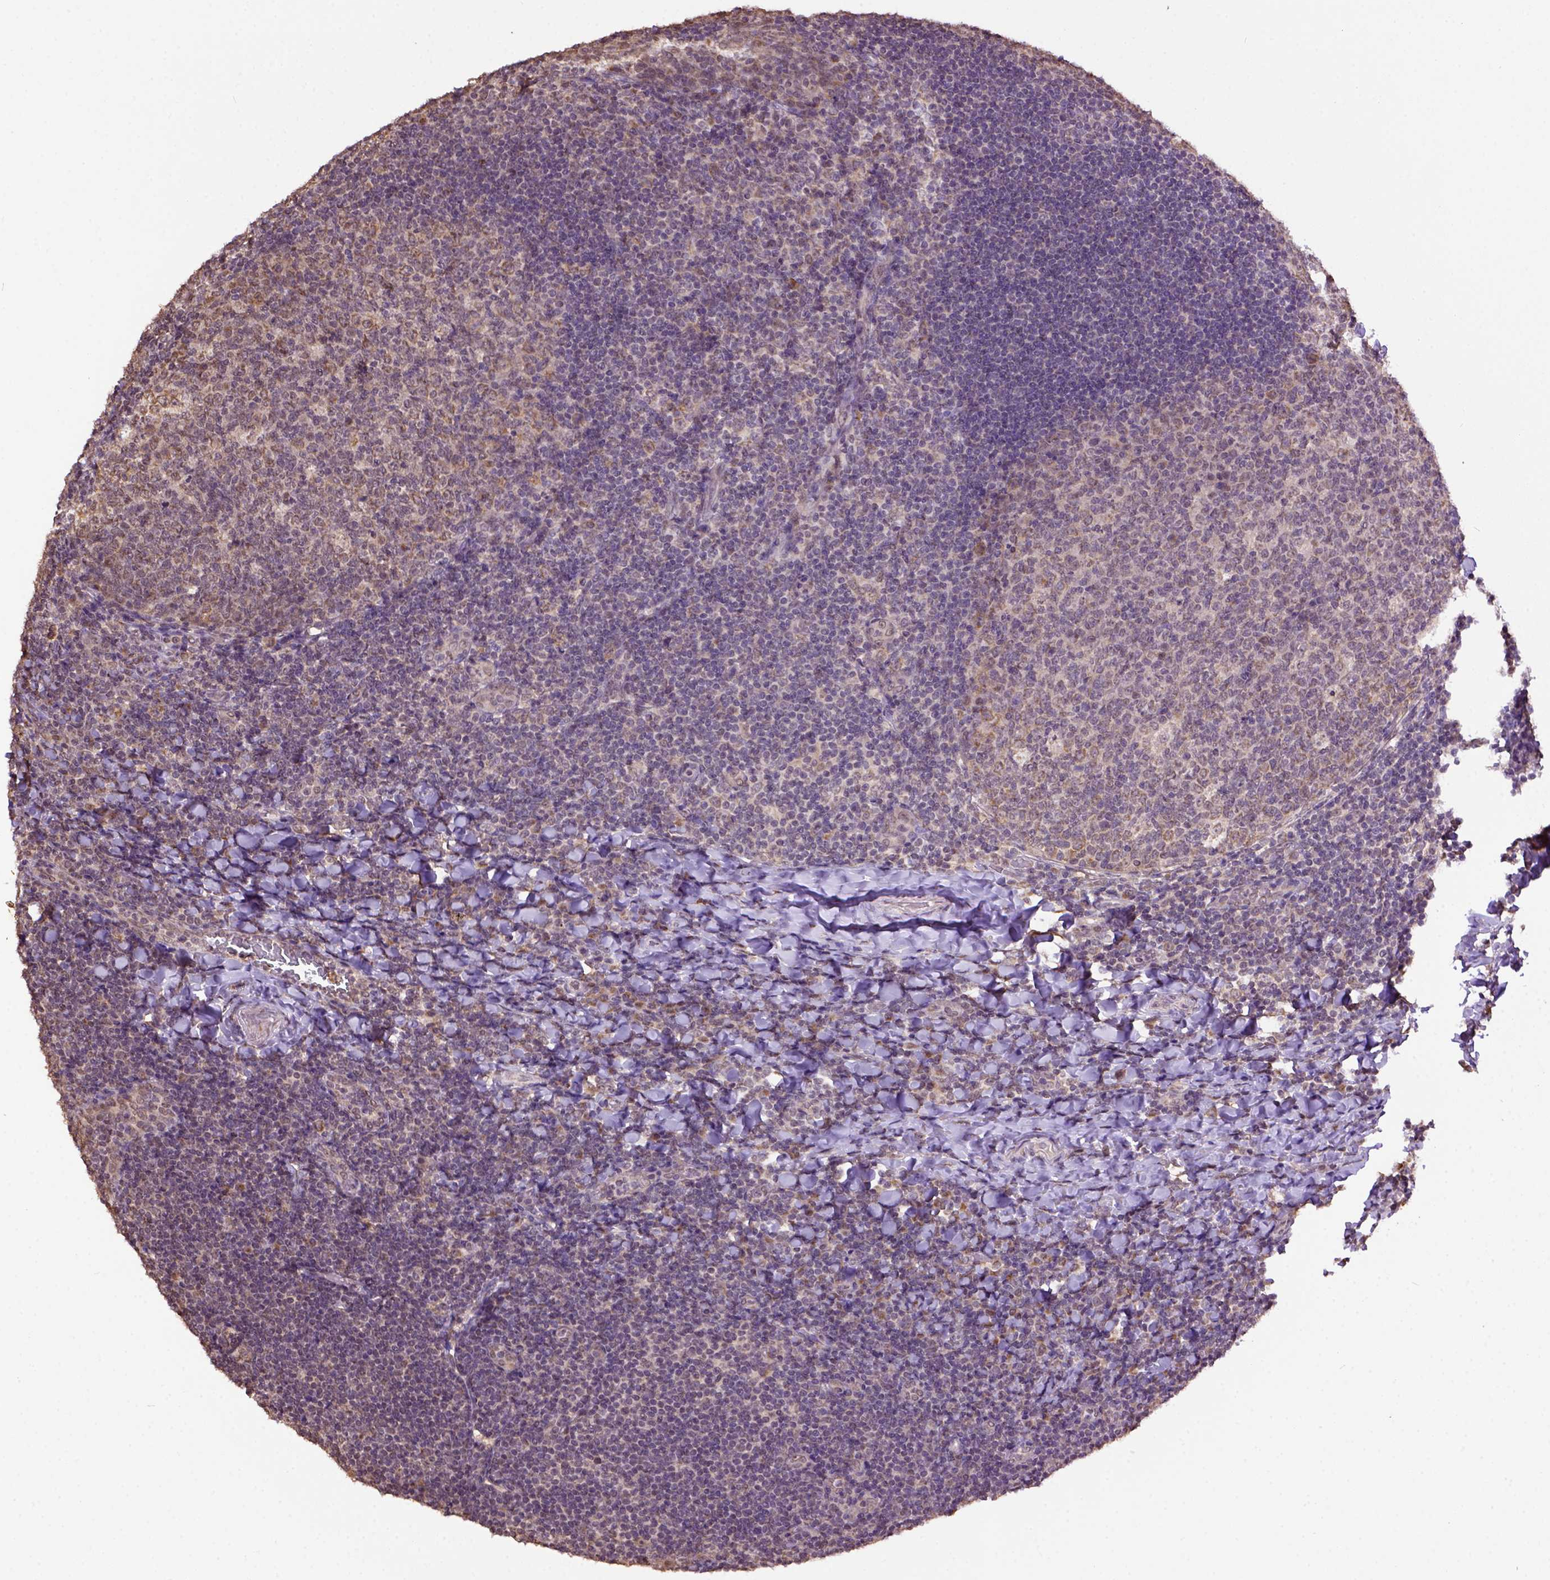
{"staining": {"intensity": "weak", "quantity": "<25%", "location": "cytoplasmic/membranous"}, "tissue": "tonsil", "cell_type": "Germinal center cells", "image_type": "normal", "snomed": [{"axis": "morphology", "description": "Normal tissue, NOS"}, {"axis": "topography", "description": "Tonsil"}], "caption": "A high-resolution histopathology image shows immunohistochemistry staining of benign tonsil, which displays no significant staining in germinal center cells.", "gene": "WDR17", "patient": {"sex": "male", "age": 17}}